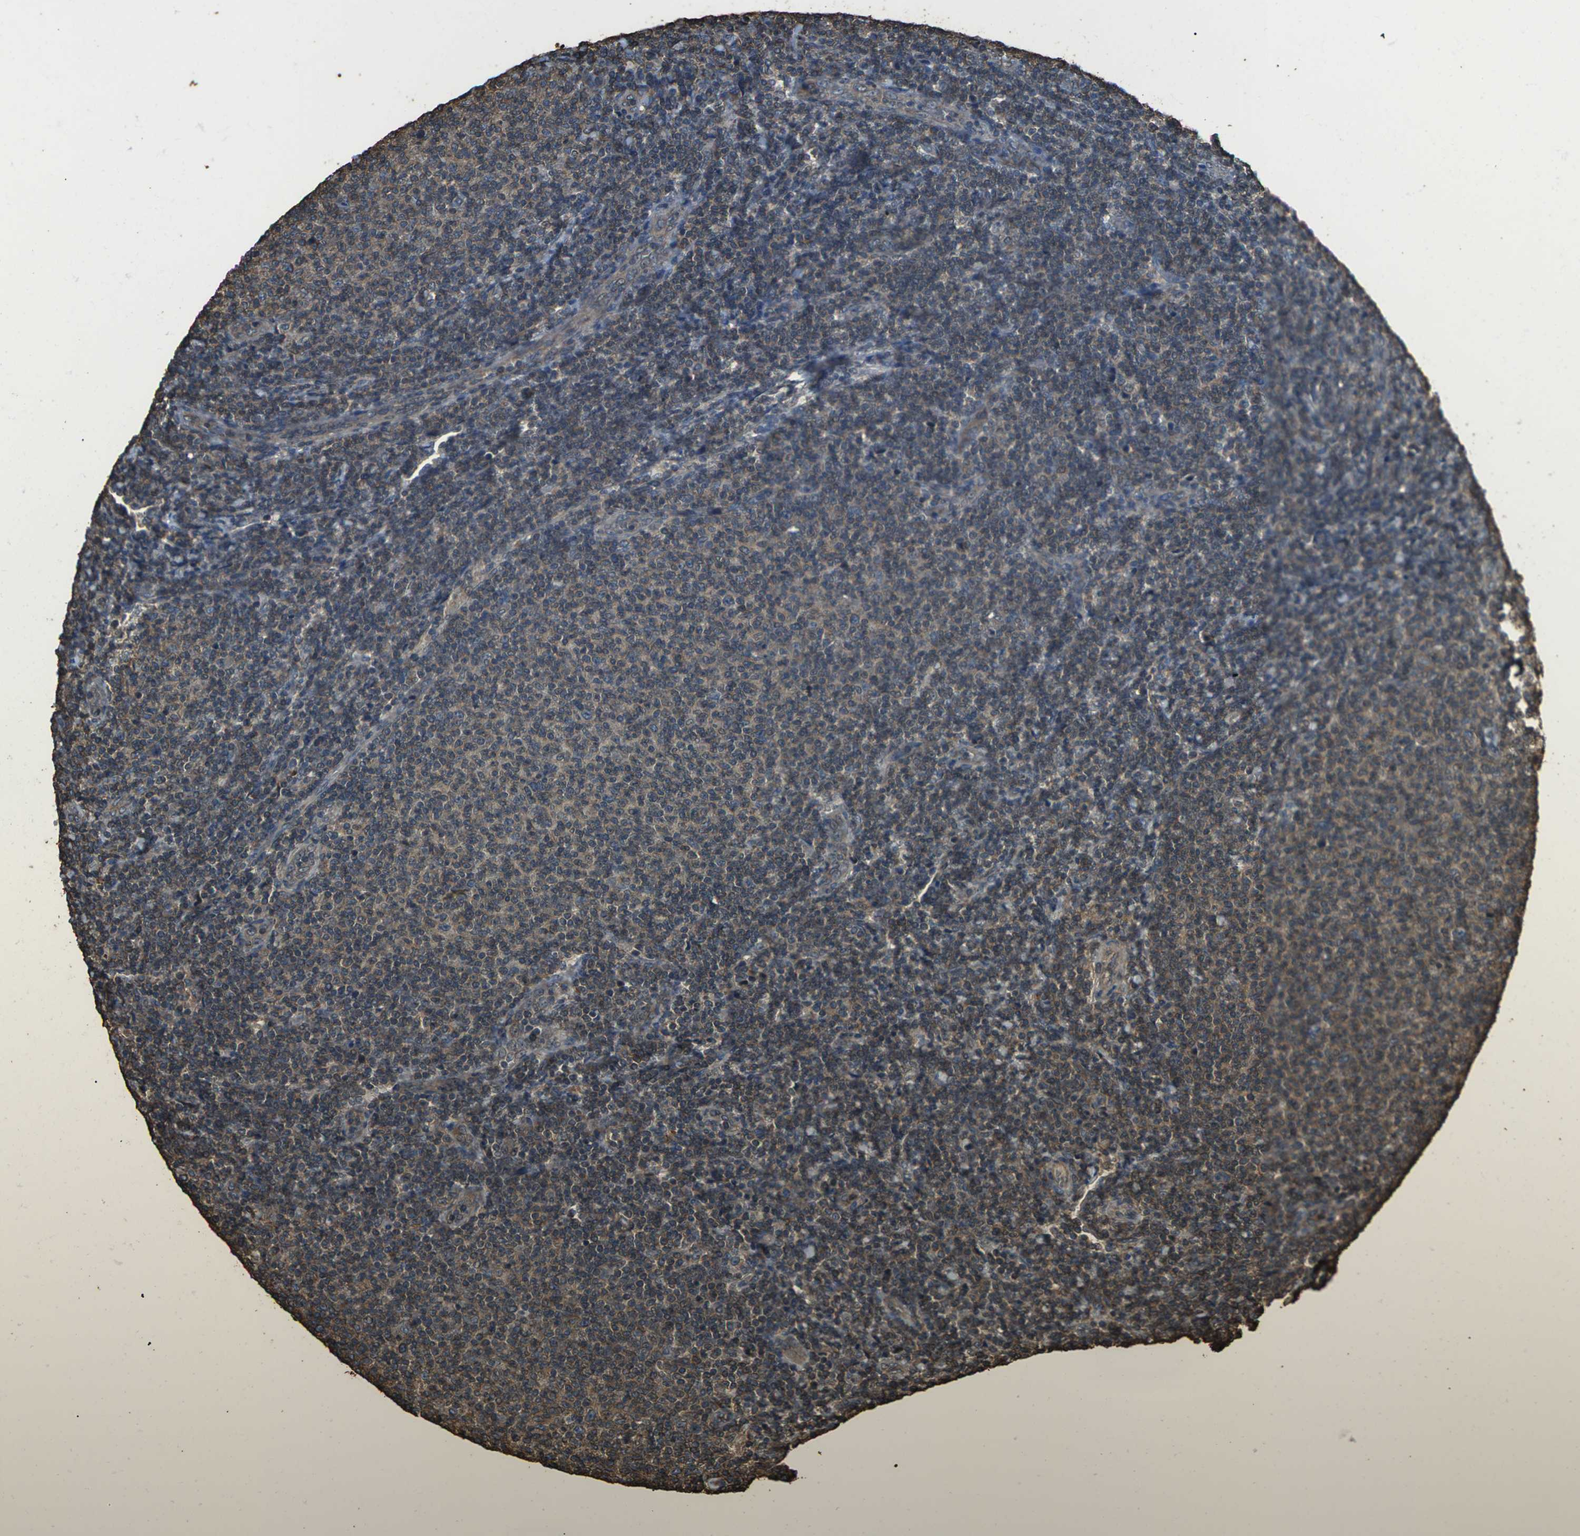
{"staining": {"intensity": "weak", "quantity": "<25%", "location": "cytoplasmic/membranous"}, "tissue": "lymphoma", "cell_type": "Tumor cells", "image_type": "cancer", "snomed": [{"axis": "morphology", "description": "Malignant lymphoma, non-Hodgkin's type, Low grade"}, {"axis": "topography", "description": "Lymph node"}], "caption": "Tumor cells show no significant protein expression in lymphoma.", "gene": "DHPS", "patient": {"sex": "male", "age": 66}}